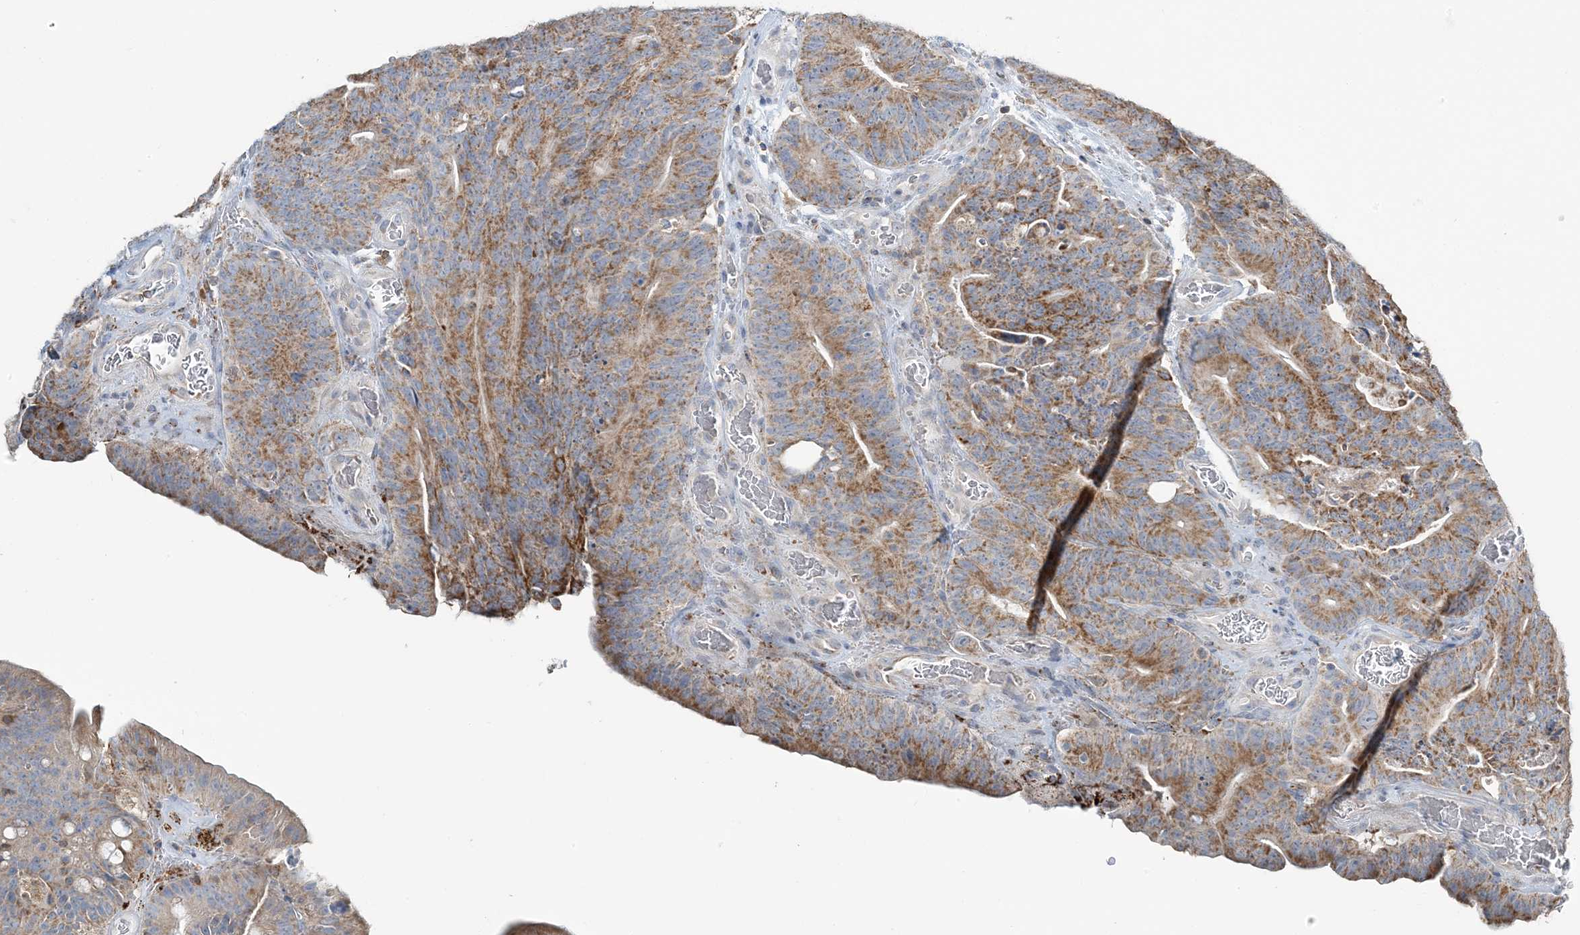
{"staining": {"intensity": "moderate", "quantity": ">75%", "location": "cytoplasmic/membranous"}, "tissue": "colorectal cancer", "cell_type": "Tumor cells", "image_type": "cancer", "snomed": [{"axis": "morphology", "description": "Normal tissue, NOS"}, {"axis": "topography", "description": "Colon"}], "caption": "Tumor cells reveal moderate cytoplasmic/membranous positivity in about >75% of cells in colorectal cancer. The protein is shown in brown color, while the nuclei are stained blue.", "gene": "TMLHE", "patient": {"sex": "female", "age": 82}}